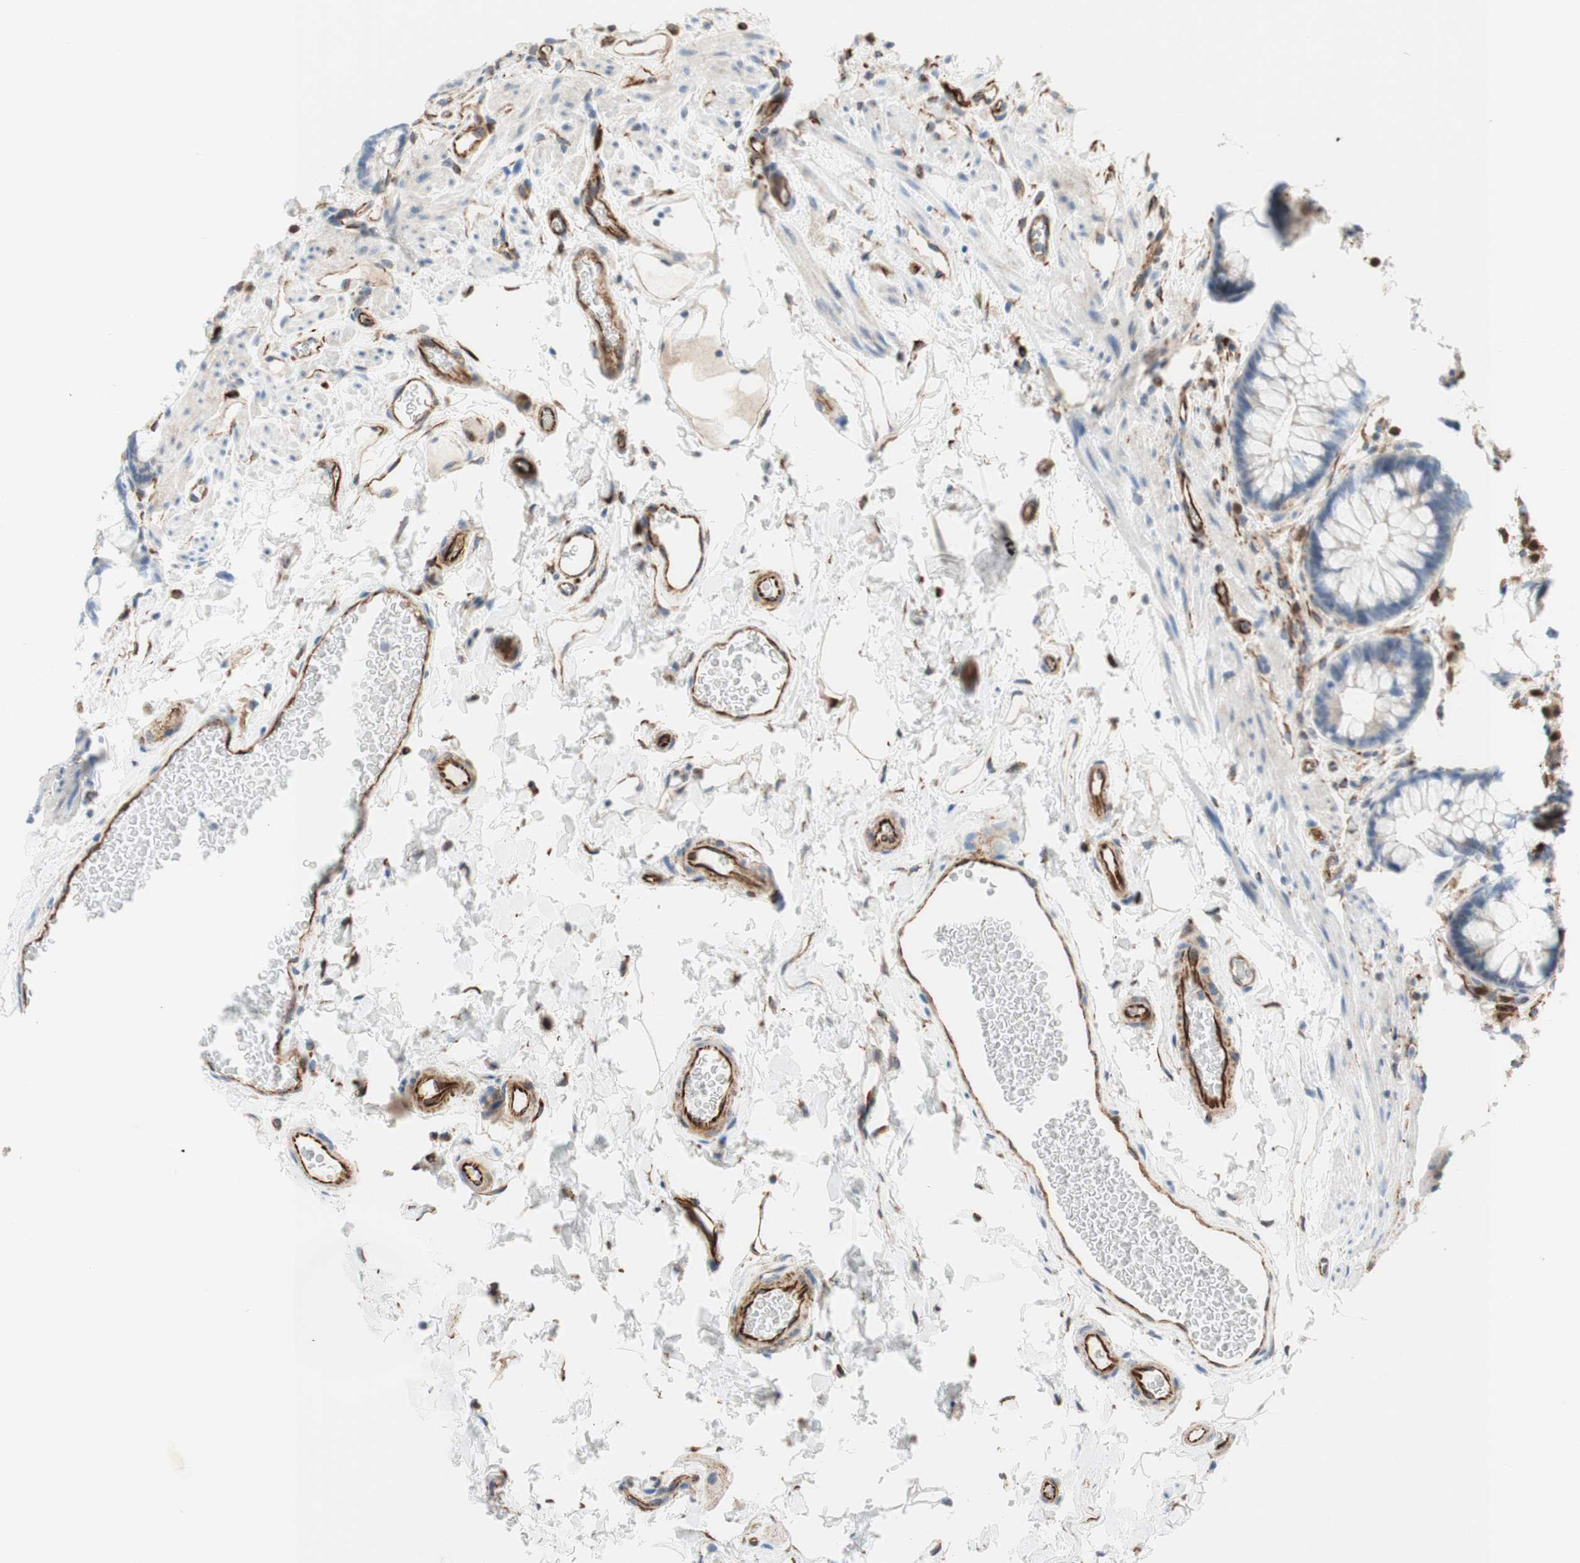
{"staining": {"intensity": "strong", "quantity": ">75%", "location": "cytoplasmic/membranous"}, "tissue": "colon", "cell_type": "Endothelial cells", "image_type": "normal", "snomed": [{"axis": "morphology", "description": "Normal tissue, NOS"}, {"axis": "topography", "description": "Colon"}], "caption": "Immunohistochemistry (IHC) image of normal colon: human colon stained using immunohistochemistry (IHC) reveals high levels of strong protein expression localized specifically in the cytoplasmic/membranous of endothelial cells, appearing as a cytoplasmic/membranous brown color.", "gene": "POU2AF1", "patient": {"sex": "female", "age": 80}}